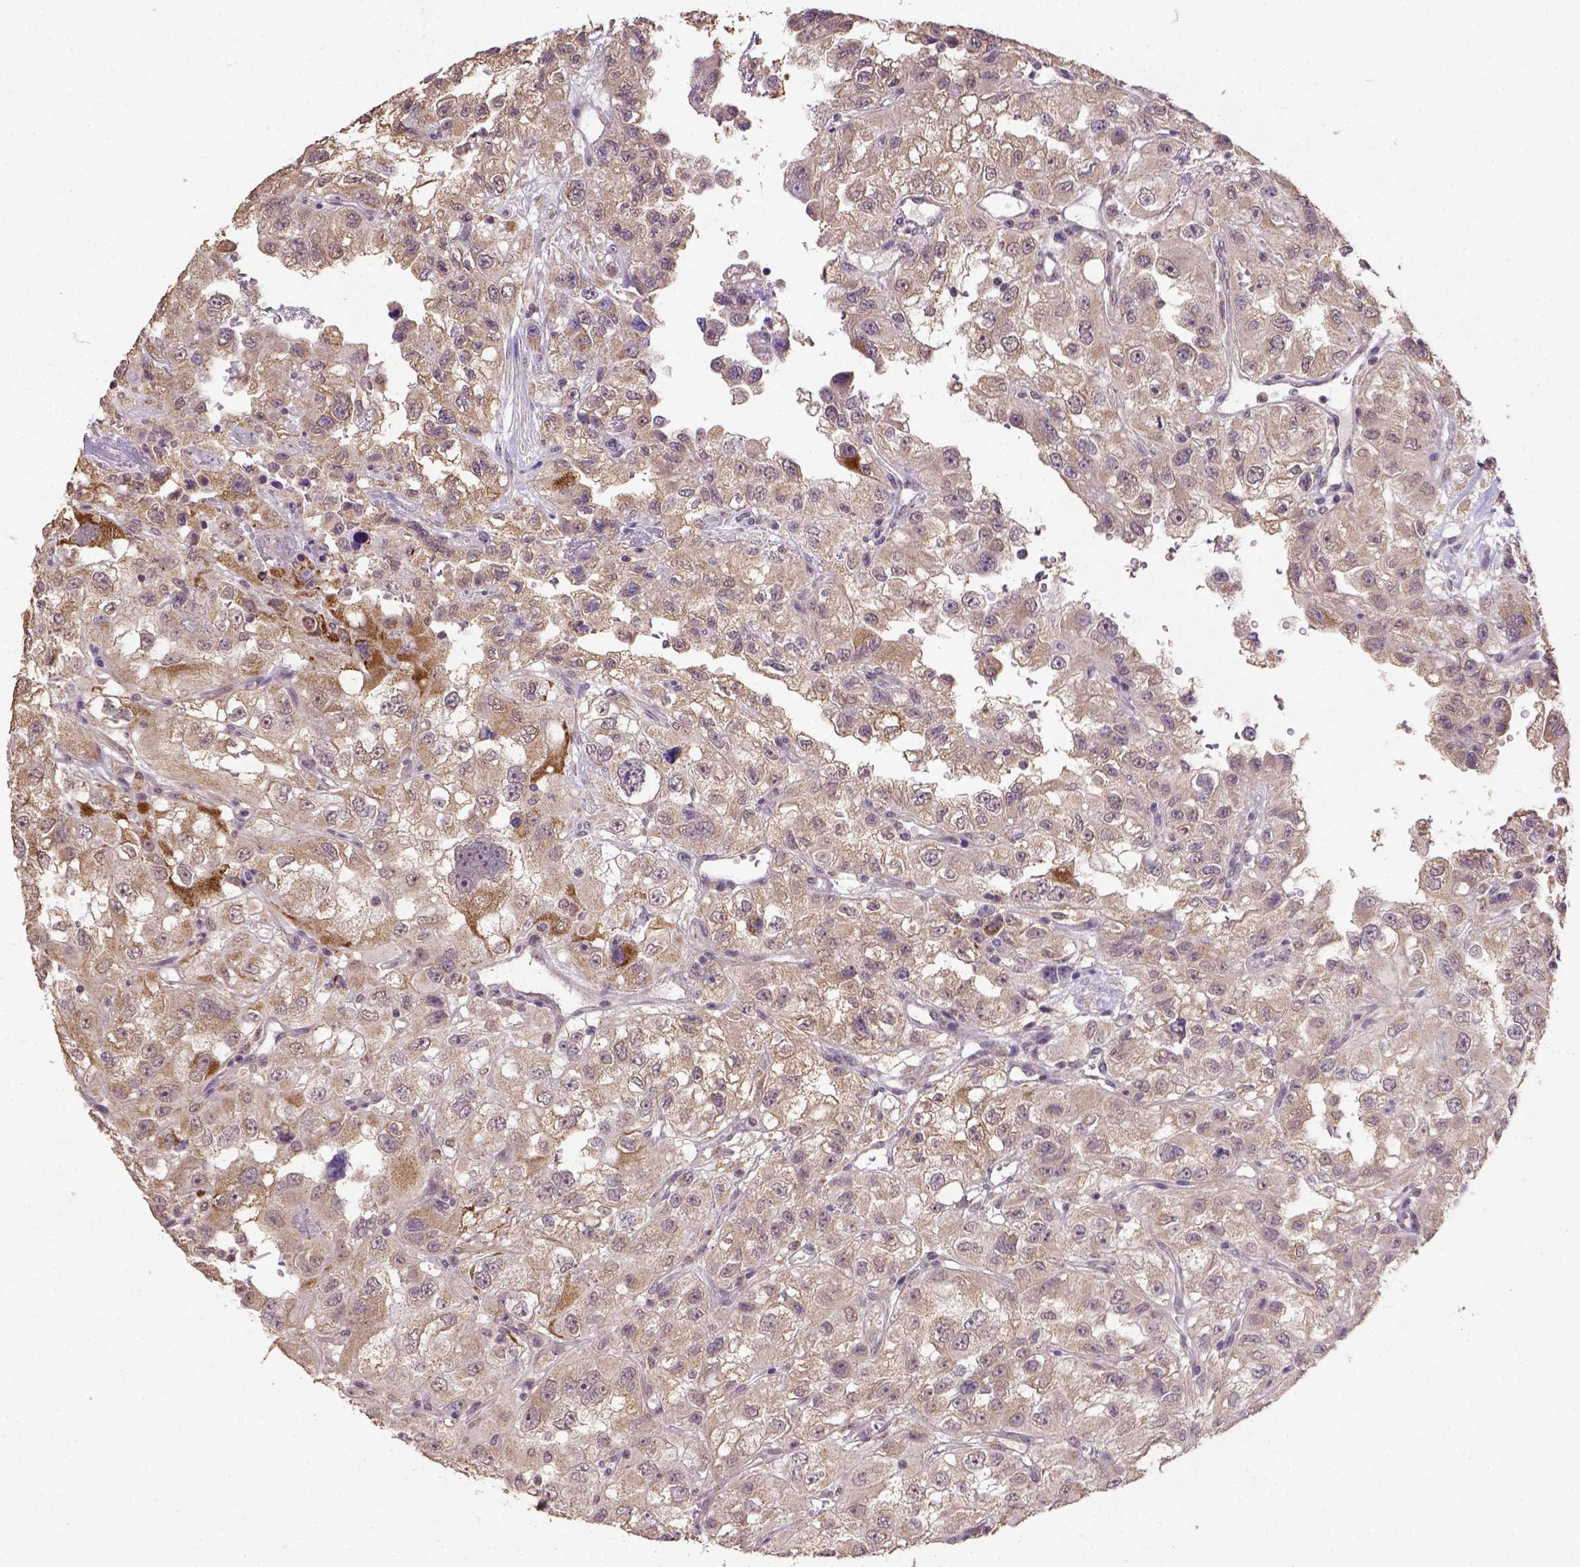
{"staining": {"intensity": "moderate", "quantity": ">75%", "location": "cytoplasmic/membranous"}, "tissue": "renal cancer", "cell_type": "Tumor cells", "image_type": "cancer", "snomed": [{"axis": "morphology", "description": "Adenocarcinoma, NOS"}, {"axis": "topography", "description": "Kidney"}], "caption": "DAB immunohistochemical staining of human renal cancer (adenocarcinoma) shows moderate cytoplasmic/membranous protein positivity in approximately >75% of tumor cells.", "gene": "NUDT10", "patient": {"sex": "male", "age": 64}}